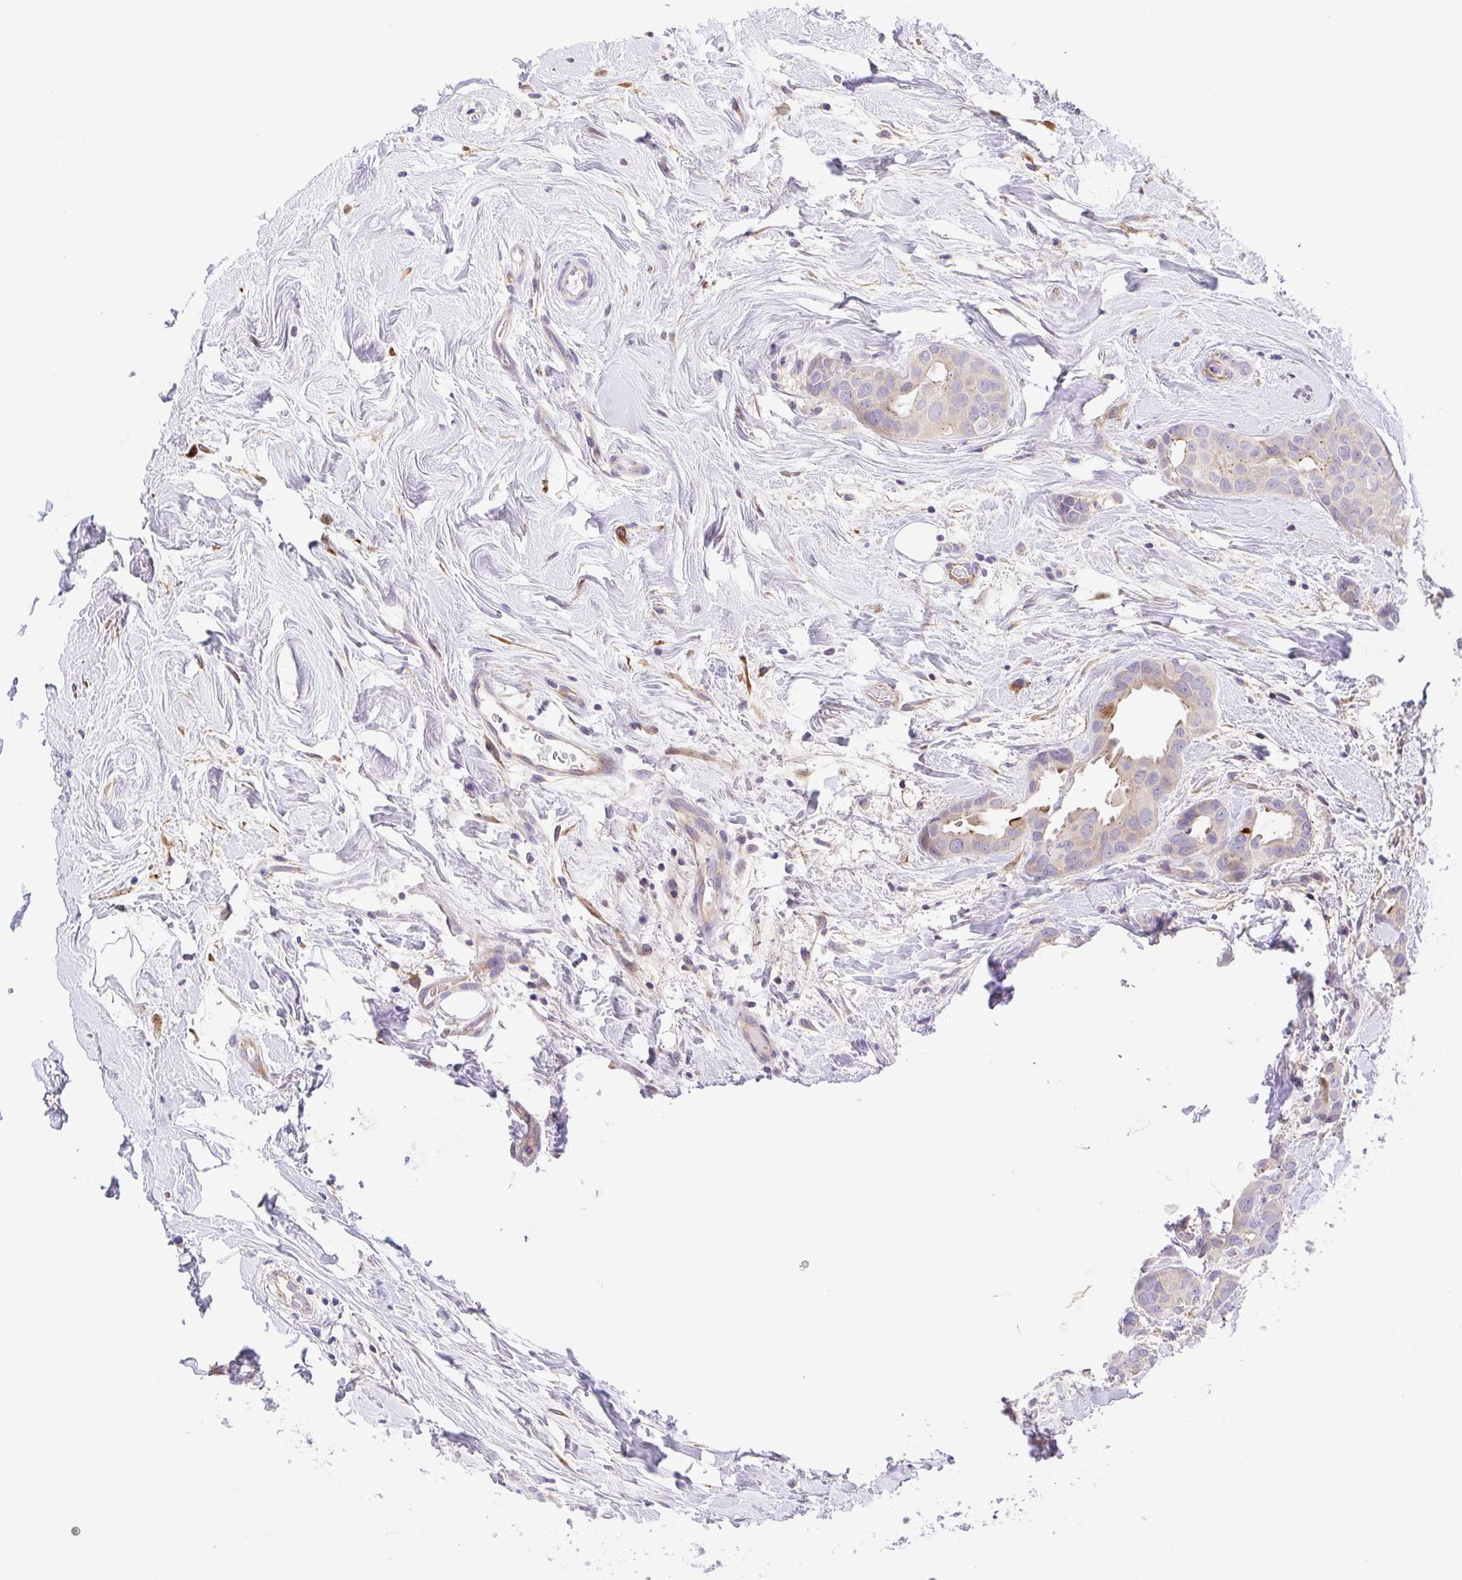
{"staining": {"intensity": "weak", "quantity": "<25%", "location": "cytoplasmic/membranous"}, "tissue": "breast cancer", "cell_type": "Tumor cells", "image_type": "cancer", "snomed": [{"axis": "morphology", "description": "Duct carcinoma"}, {"axis": "topography", "description": "Breast"}], "caption": "Breast intraductal carcinoma stained for a protein using immunohistochemistry (IHC) exhibits no staining tumor cells.", "gene": "SLC13A1", "patient": {"sex": "female", "age": 45}}